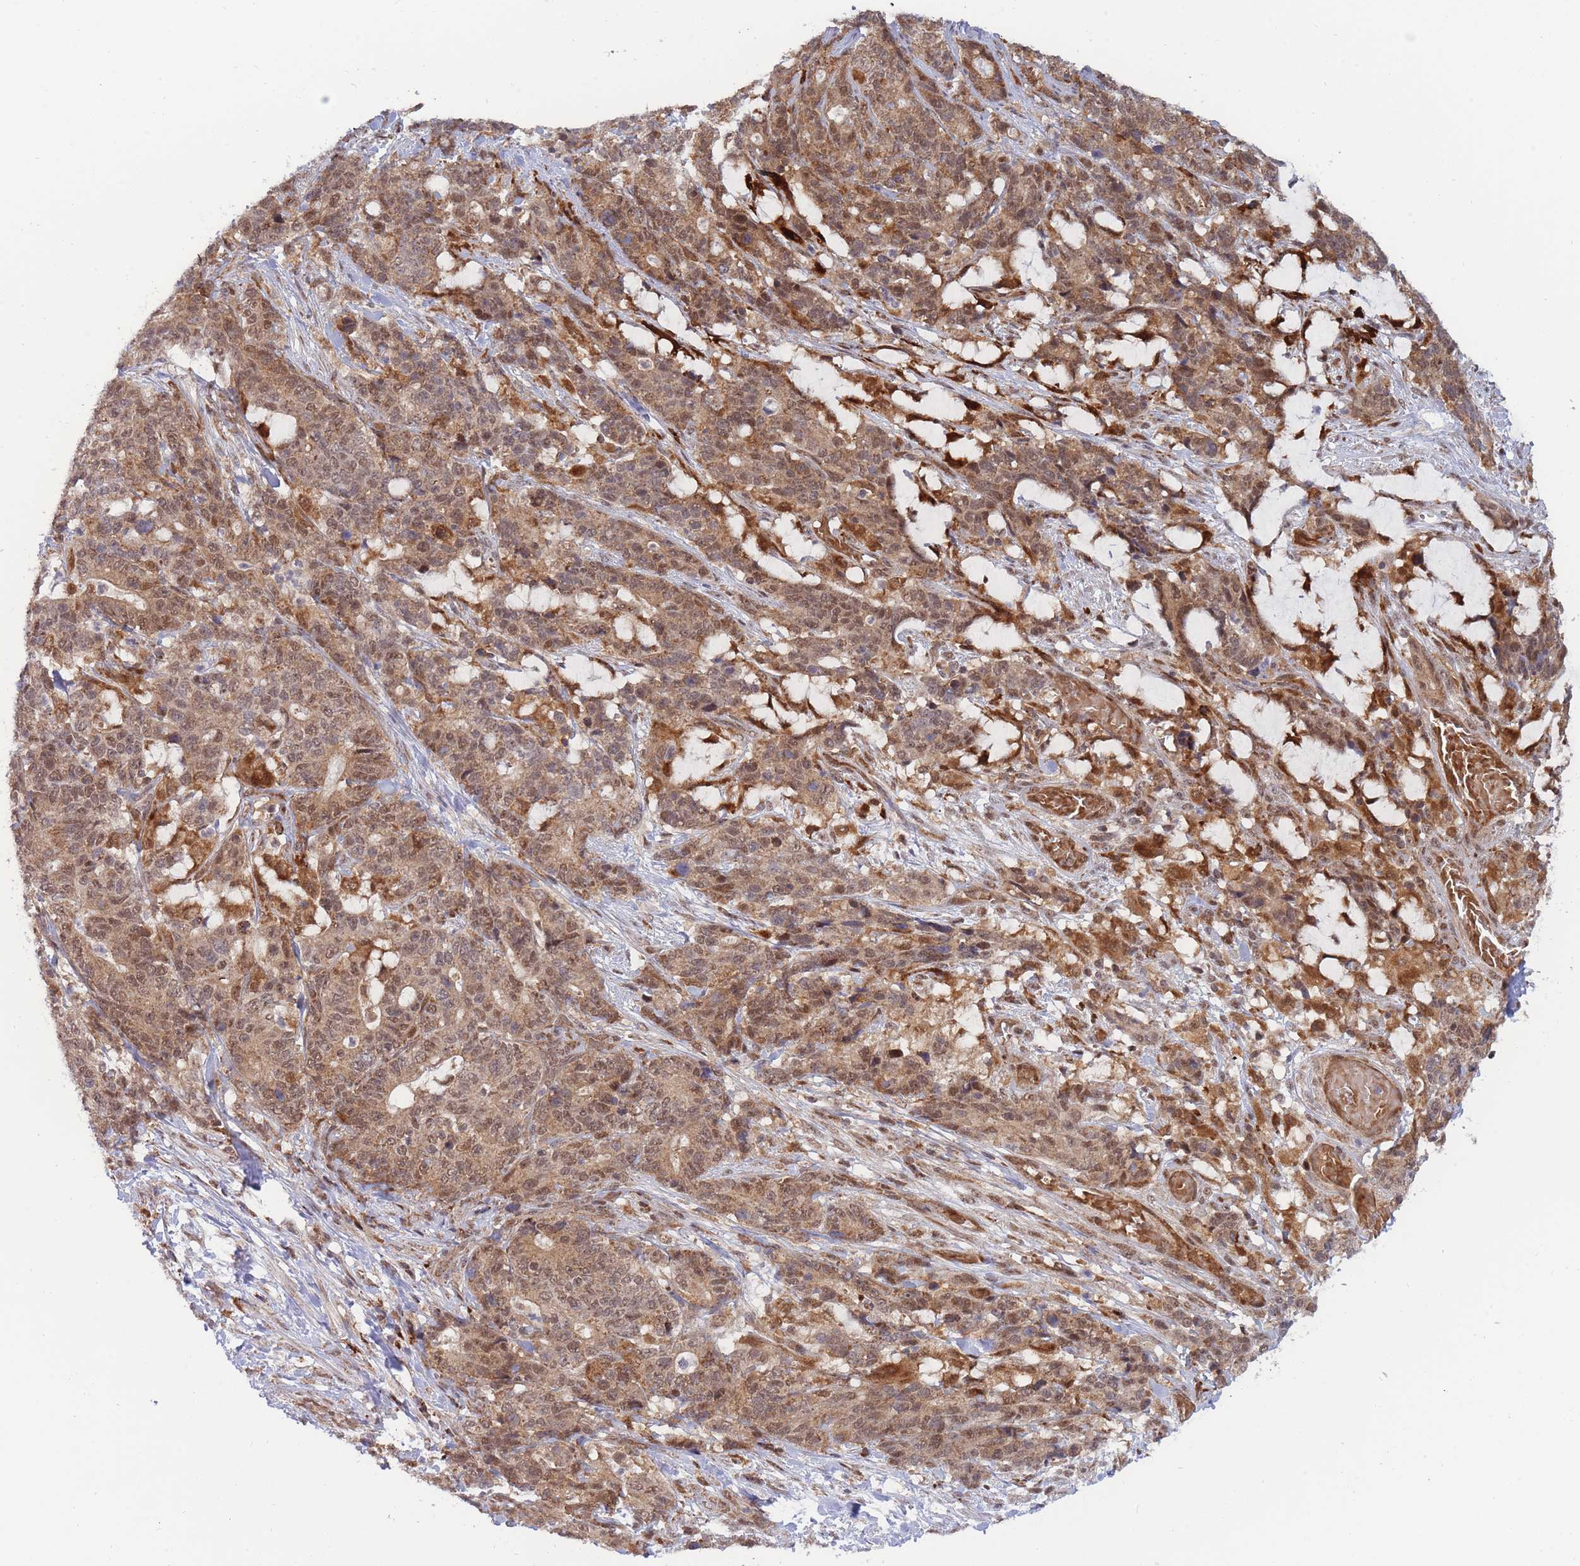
{"staining": {"intensity": "moderate", "quantity": ">75%", "location": "nuclear"}, "tissue": "stomach cancer", "cell_type": "Tumor cells", "image_type": "cancer", "snomed": [{"axis": "morphology", "description": "Normal tissue, NOS"}, {"axis": "morphology", "description": "Adenocarcinoma, NOS"}, {"axis": "topography", "description": "Stomach"}], "caption": "The image reveals immunohistochemical staining of adenocarcinoma (stomach). There is moderate nuclear positivity is appreciated in approximately >75% of tumor cells. (DAB (3,3'-diaminobenzidine) IHC, brown staining for protein, blue staining for nuclei).", "gene": "BOD1L1", "patient": {"sex": "female", "age": 64}}